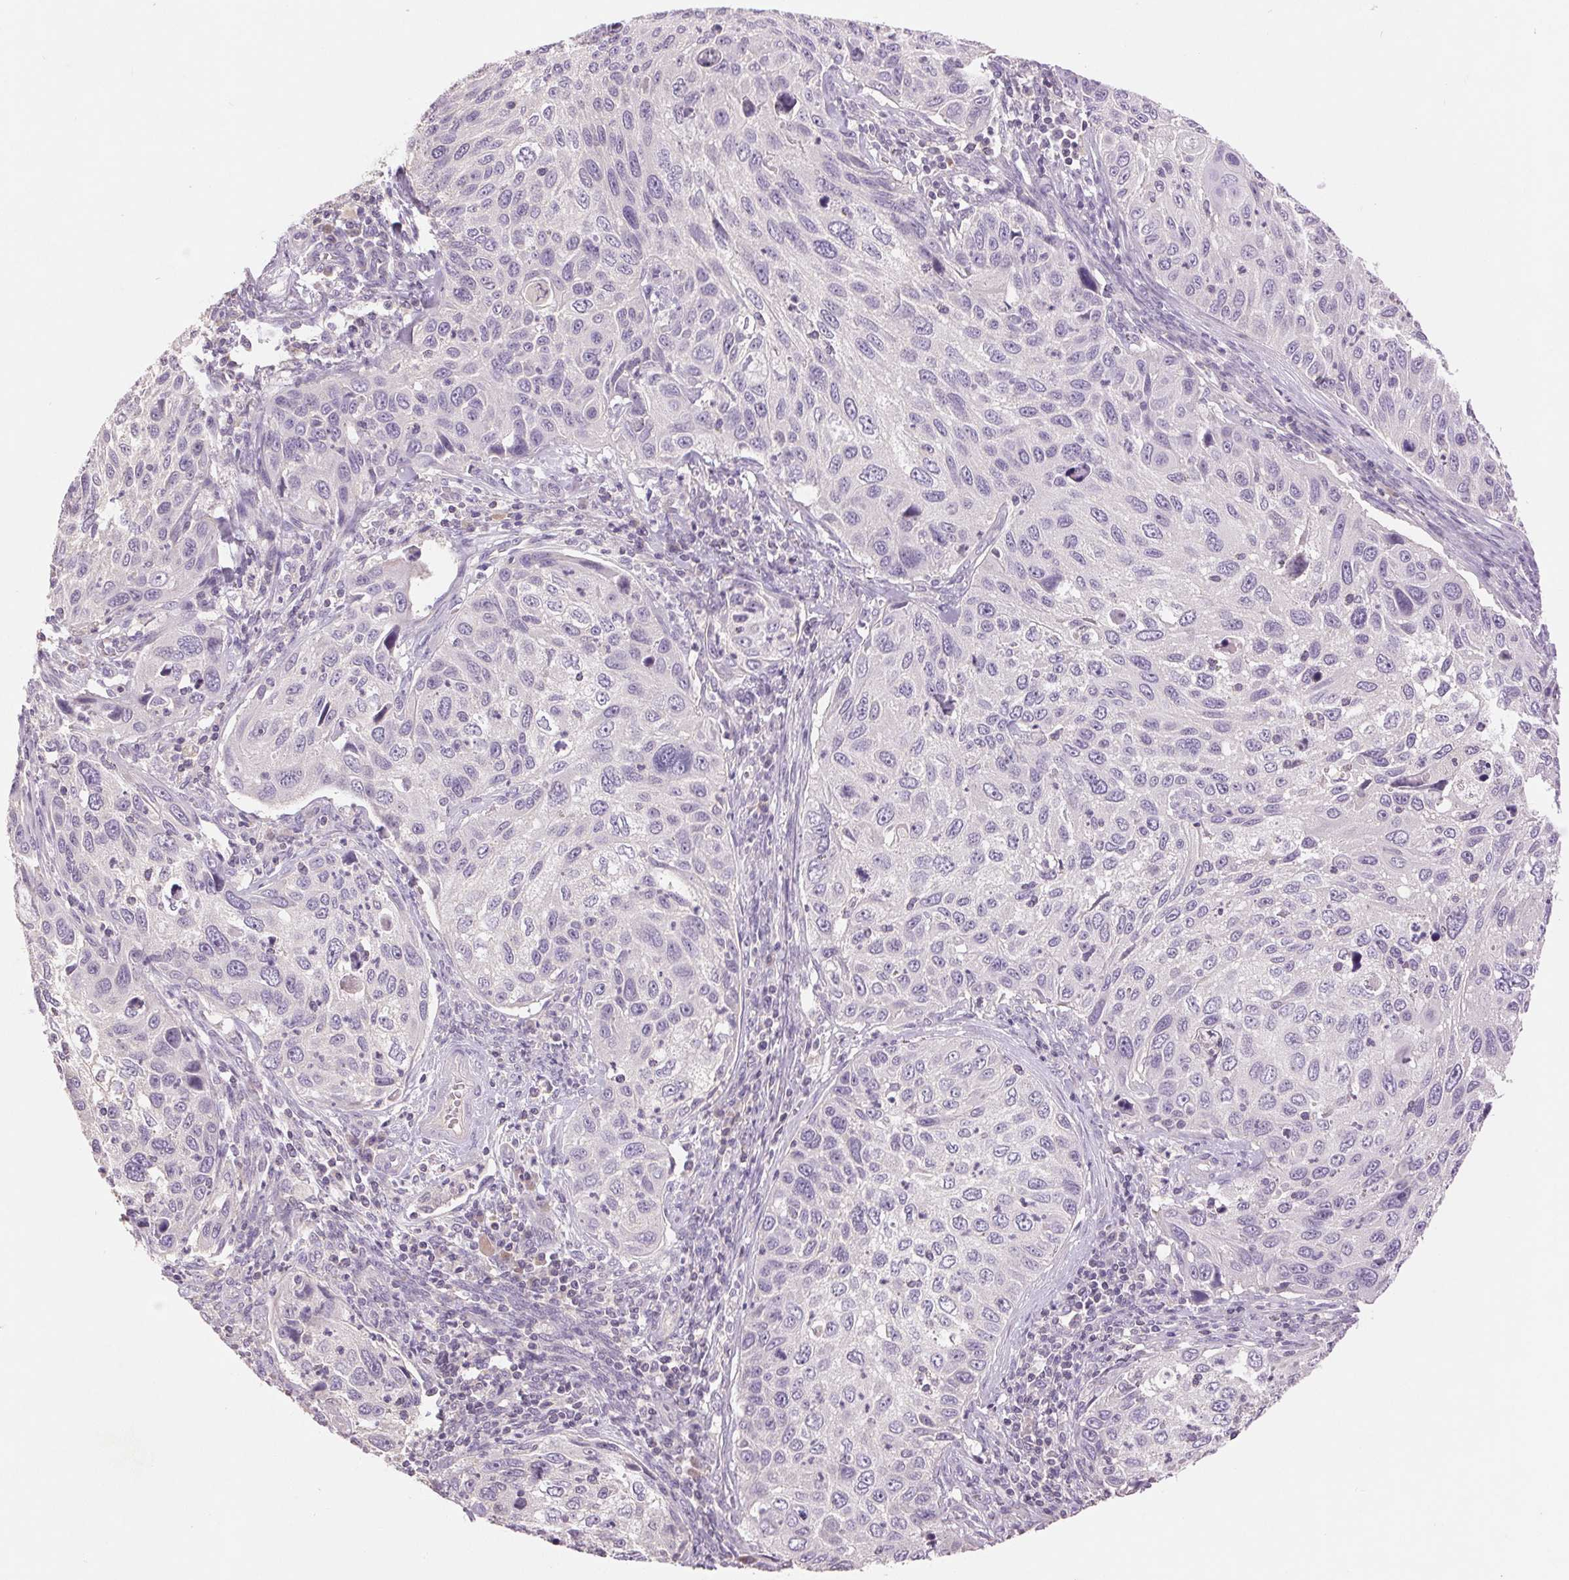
{"staining": {"intensity": "negative", "quantity": "none", "location": "none"}, "tissue": "cervical cancer", "cell_type": "Tumor cells", "image_type": "cancer", "snomed": [{"axis": "morphology", "description": "Squamous cell carcinoma, NOS"}, {"axis": "topography", "description": "Cervix"}], "caption": "Tumor cells are negative for brown protein staining in cervical cancer.", "gene": "FXYD4", "patient": {"sex": "female", "age": 70}}